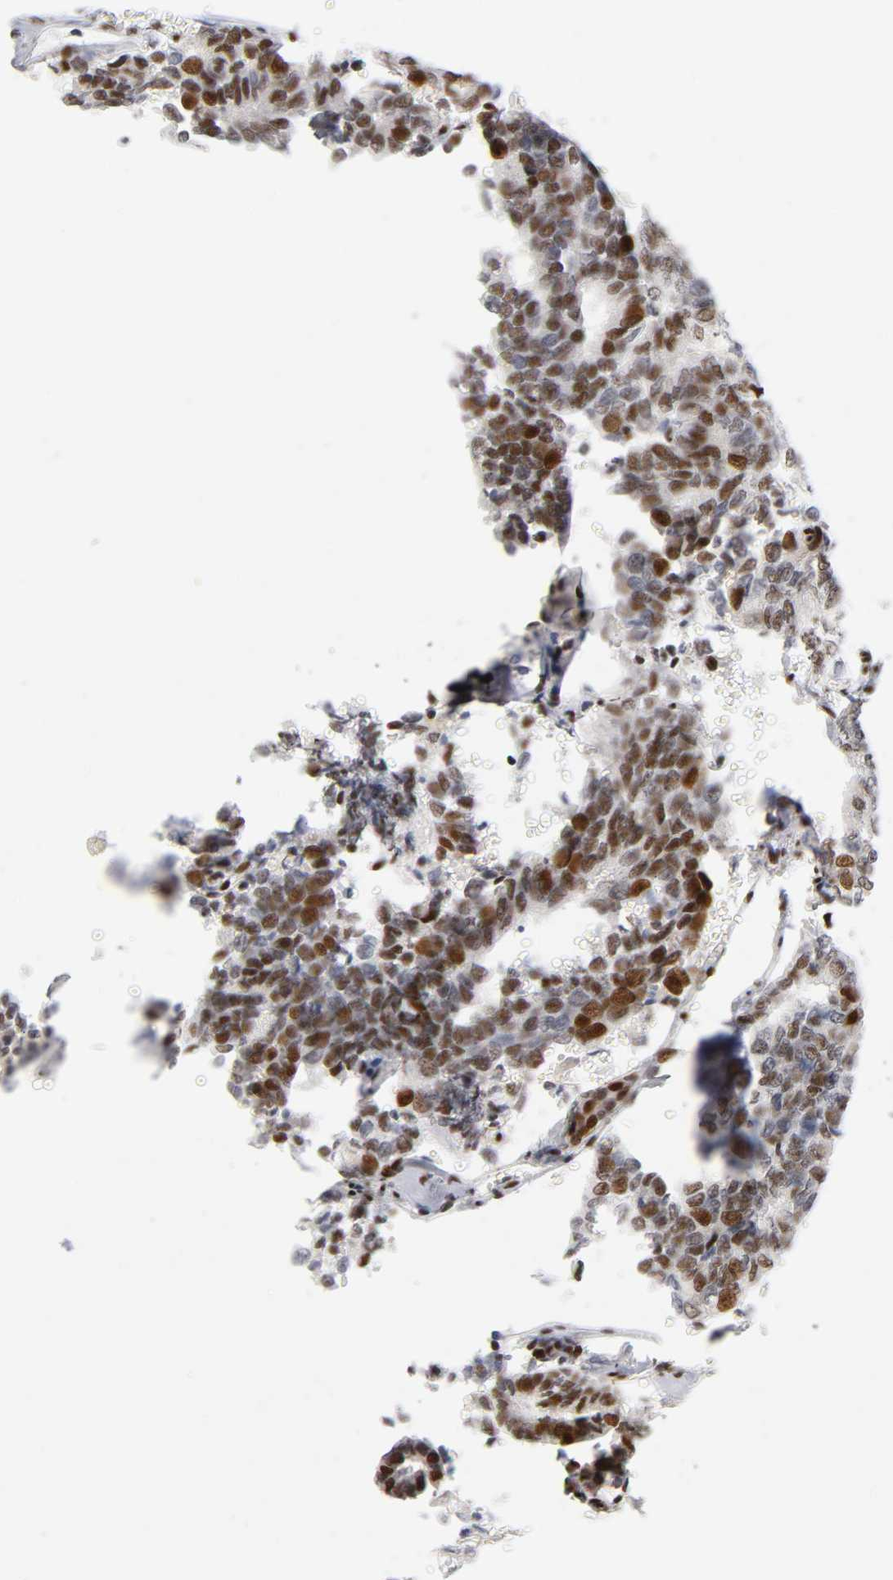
{"staining": {"intensity": "strong", "quantity": ">75%", "location": "nuclear"}, "tissue": "thyroid cancer", "cell_type": "Tumor cells", "image_type": "cancer", "snomed": [{"axis": "morphology", "description": "Papillary adenocarcinoma, NOS"}, {"axis": "topography", "description": "Thyroid gland"}], "caption": "The histopathology image reveals staining of thyroid papillary adenocarcinoma, revealing strong nuclear protein expression (brown color) within tumor cells.", "gene": "SP3", "patient": {"sex": "female", "age": 35}}